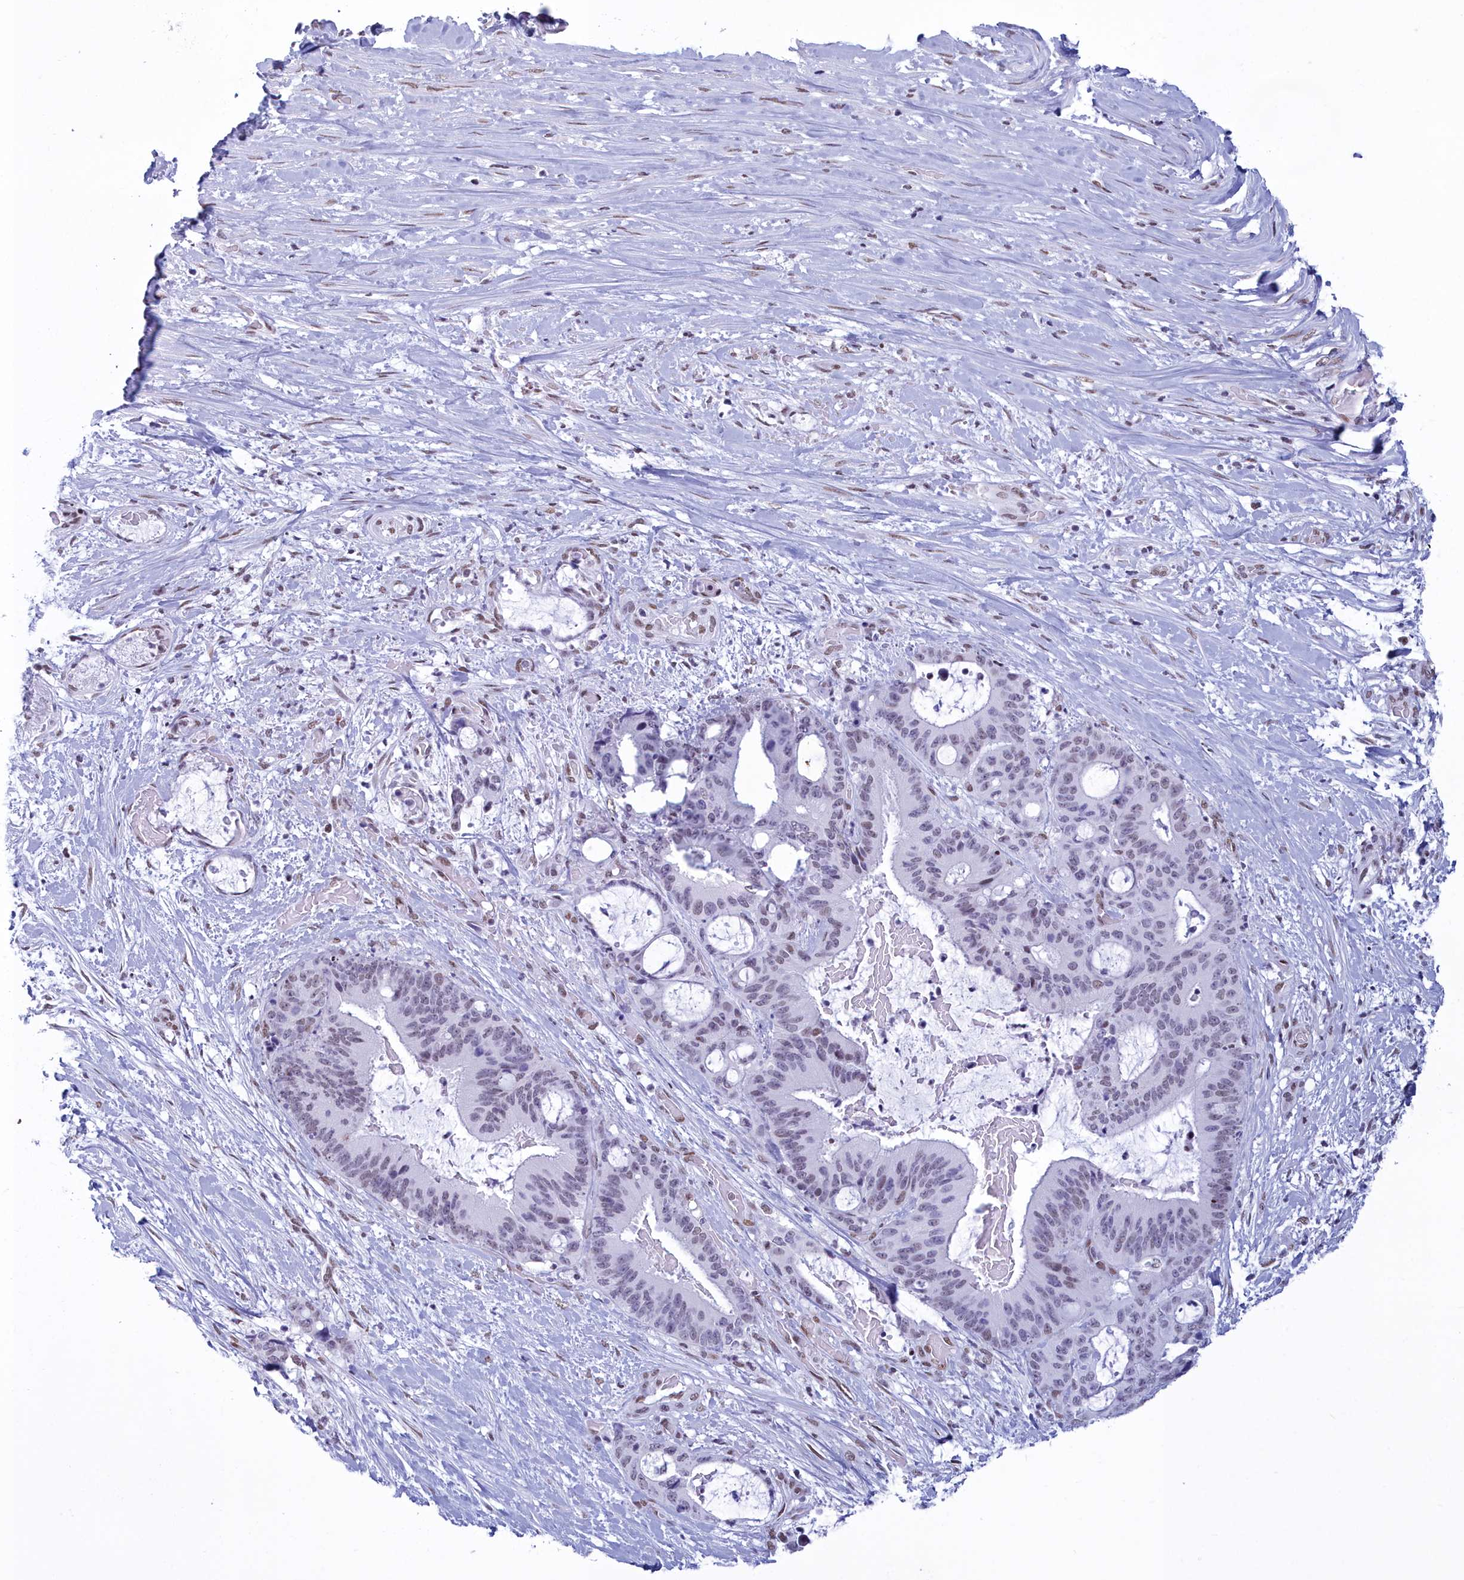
{"staining": {"intensity": "weak", "quantity": "<25%", "location": "nuclear"}, "tissue": "liver cancer", "cell_type": "Tumor cells", "image_type": "cancer", "snomed": [{"axis": "morphology", "description": "Normal tissue, NOS"}, {"axis": "morphology", "description": "Cholangiocarcinoma"}, {"axis": "topography", "description": "Liver"}, {"axis": "topography", "description": "Peripheral nerve tissue"}], "caption": "Liver cholangiocarcinoma was stained to show a protein in brown. There is no significant staining in tumor cells.", "gene": "CDC26", "patient": {"sex": "female", "age": 73}}